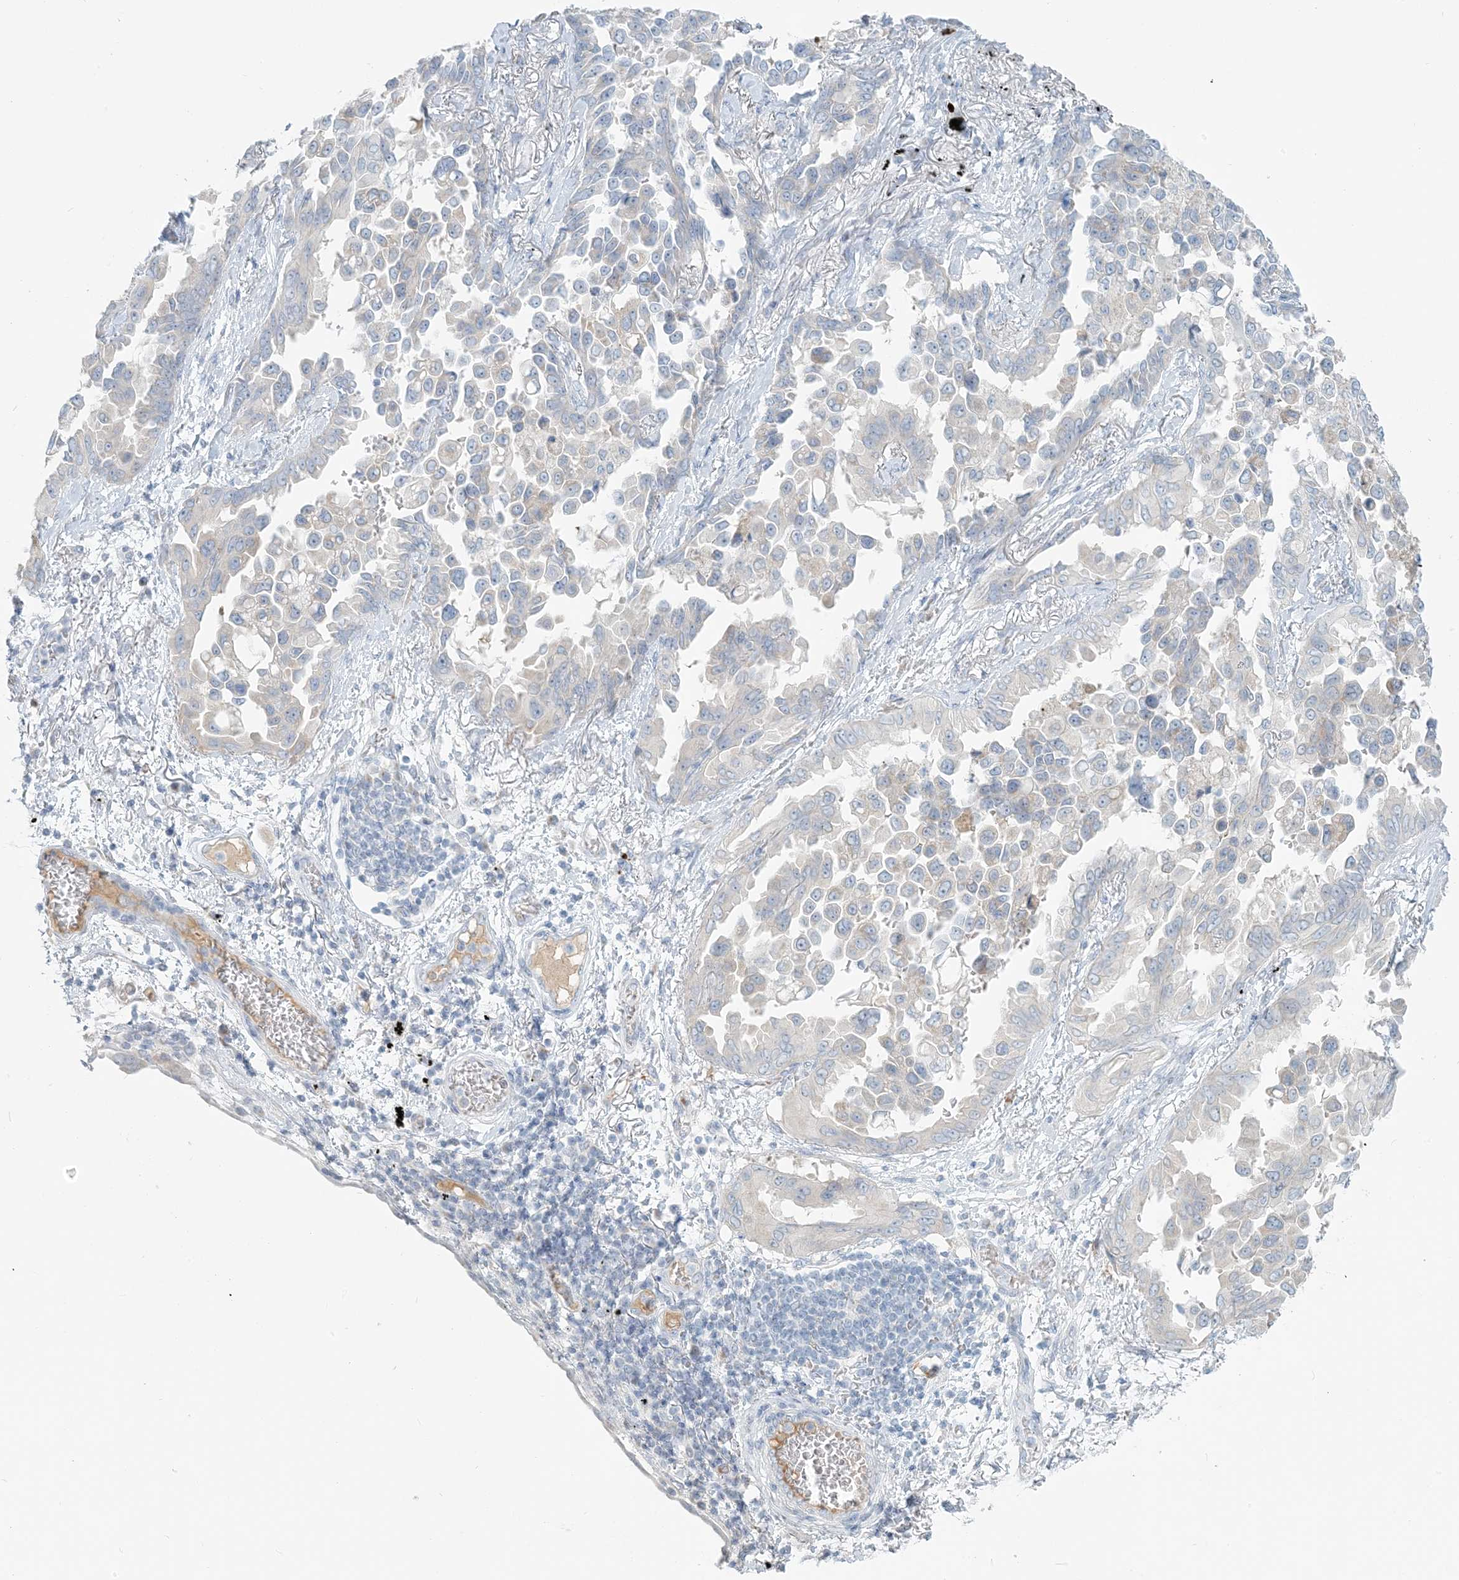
{"staining": {"intensity": "negative", "quantity": "none", "location": "none"}, "tissue": "lung cancer", "cell_type": "Tumor cells", "image_type": "cancer", "snomed": [{"axis": "morphology", "description": "Adenocarcinoma, NOS"}, {"axis": "topography", "description": "Lung"}], "caption": "Immunohistochemical staining of human adenocarcinoma (lung) shows no significant expression in tumor cells.", "gene": "SCML1", "patient": {"sex": "female", "age": 67}}